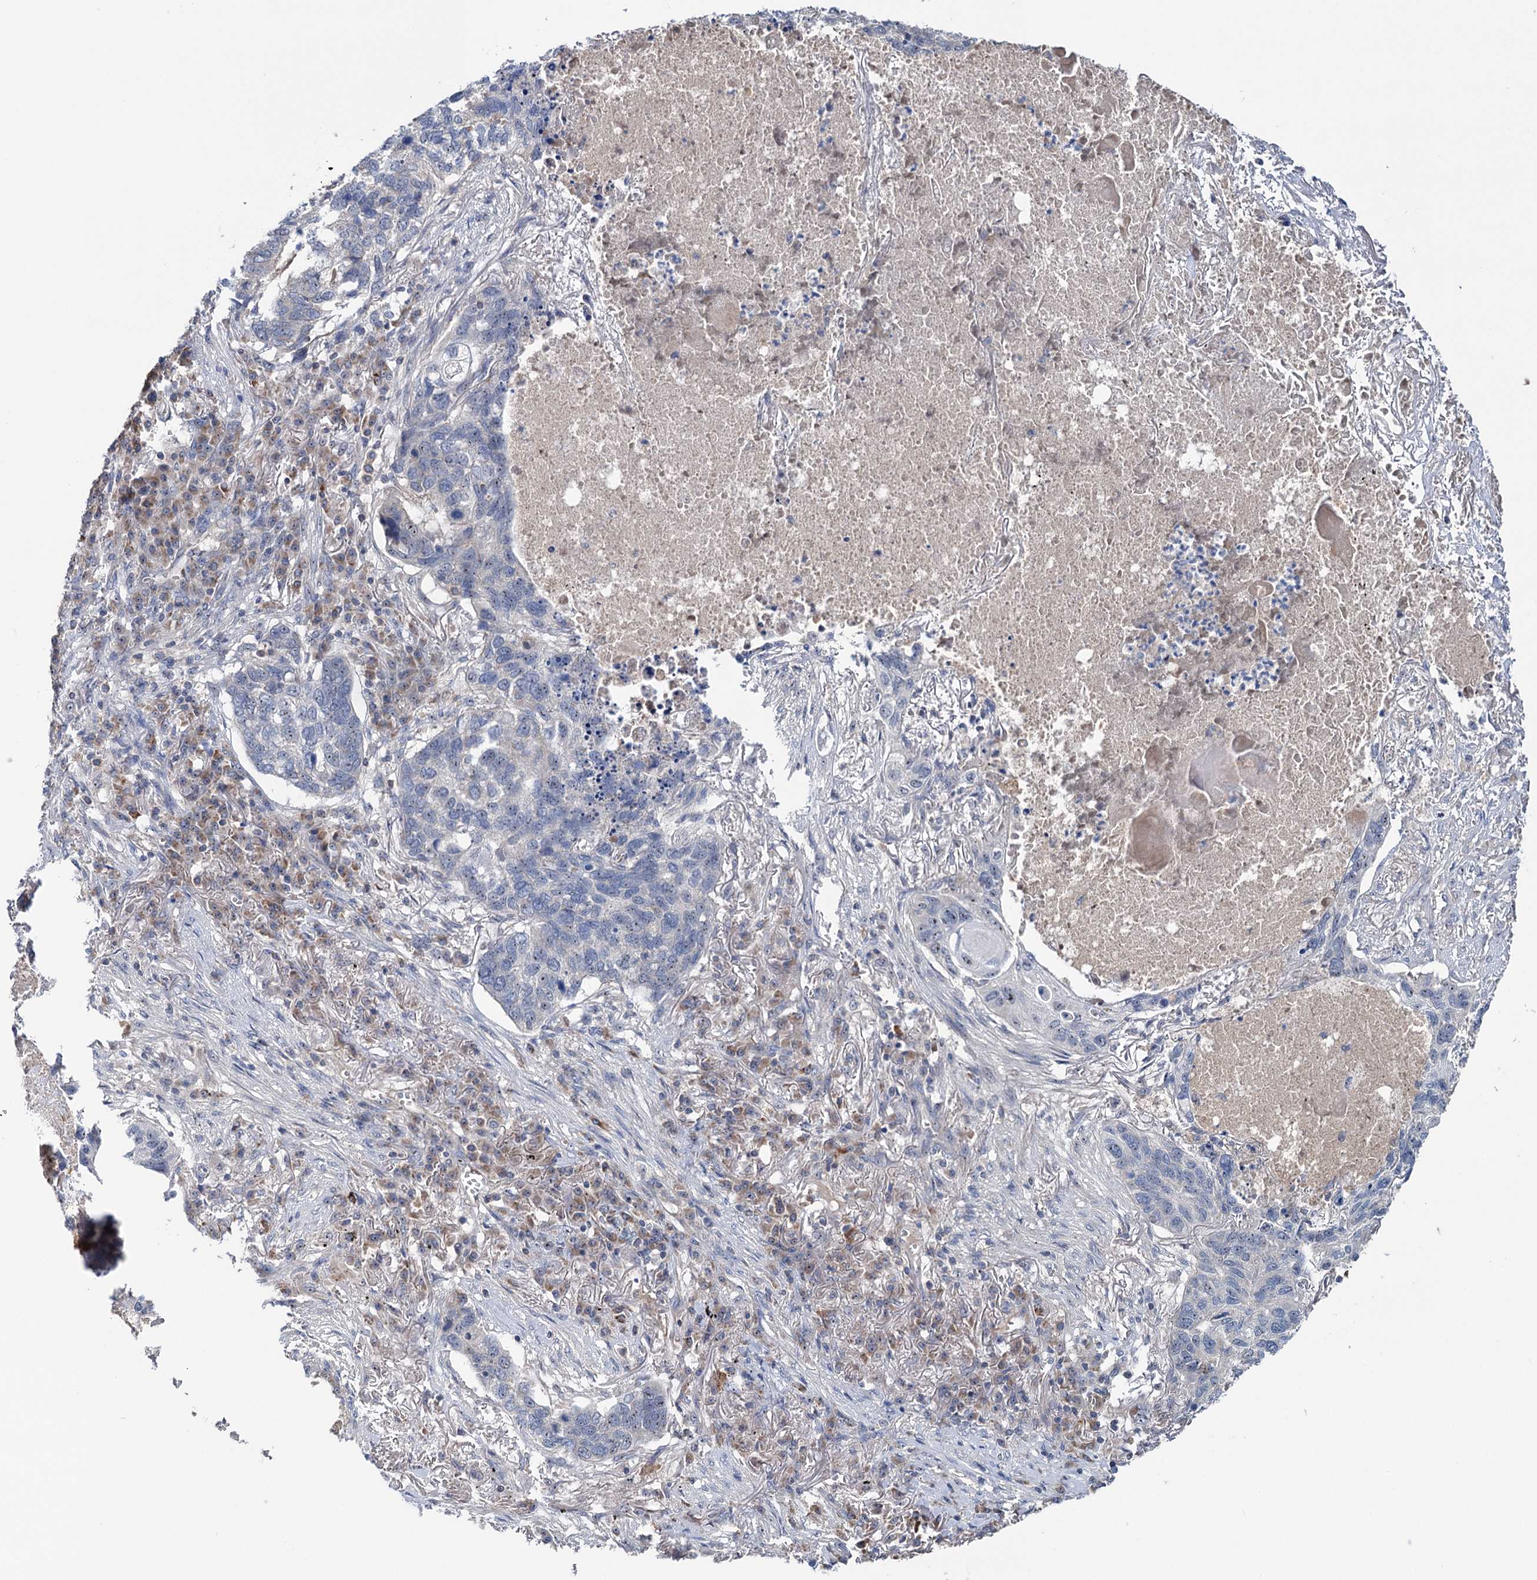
{"staining": {"intensity": "negative", "quantity": "none", "location": "none"}, "tissue": "lung cancer", "cell_type": "Tumor cells", "image_type": "cancer", "snomed": [{"axis": "morphology", "description": "Squamous cell carcinoma, NOS"}, {"axis": "topography", "description": "Lung"}], "caption": "Protein analysis of lung cancer demonstrates no significant staining in tumor cells.", "gene": "HTR3B", "patient": {"sex": "female", "age": 63}}